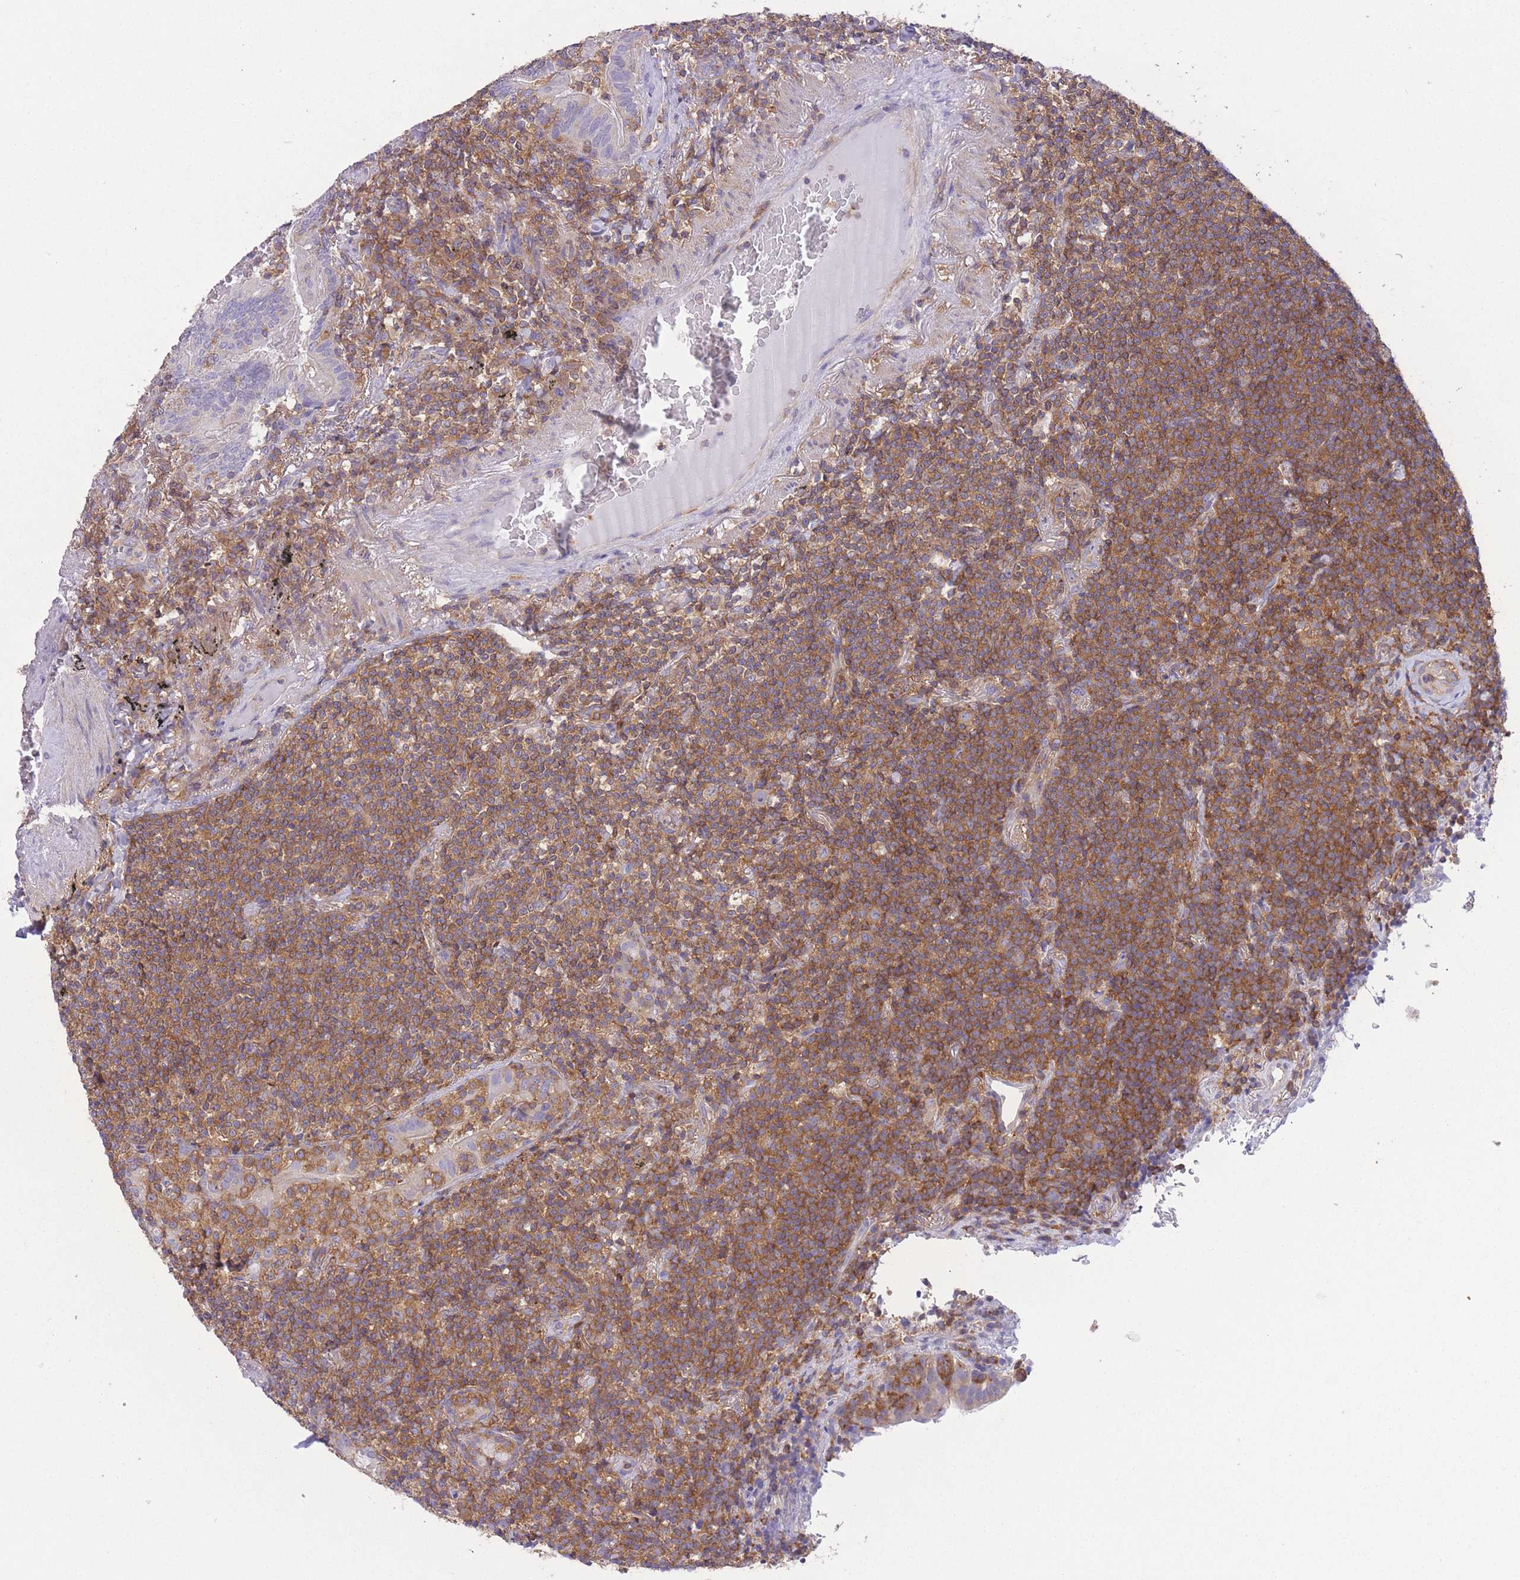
{"staining": {"intensity": "moderate", "quantity": ">75%", "location": "cytoplasmic/membranous"}, "tissue": "lymphoma", "cell_type": "Tumor cells", "image_type": "cancer", "snomed": [{"axis": "morphology", "description": "Malignant lymphoma, non-Hodgkin's type, Low grade"}, {"axis": "topography", "description": "Lung"}], "caption": "Immunohistochemical staining of human lymphoma displays medium levels of moderate cytoplasmic/membranous protein expression in approximately >75% of tumor cells.", "gene": "PRKAR1A", "patient": {"sex": "female", "age": 71}}